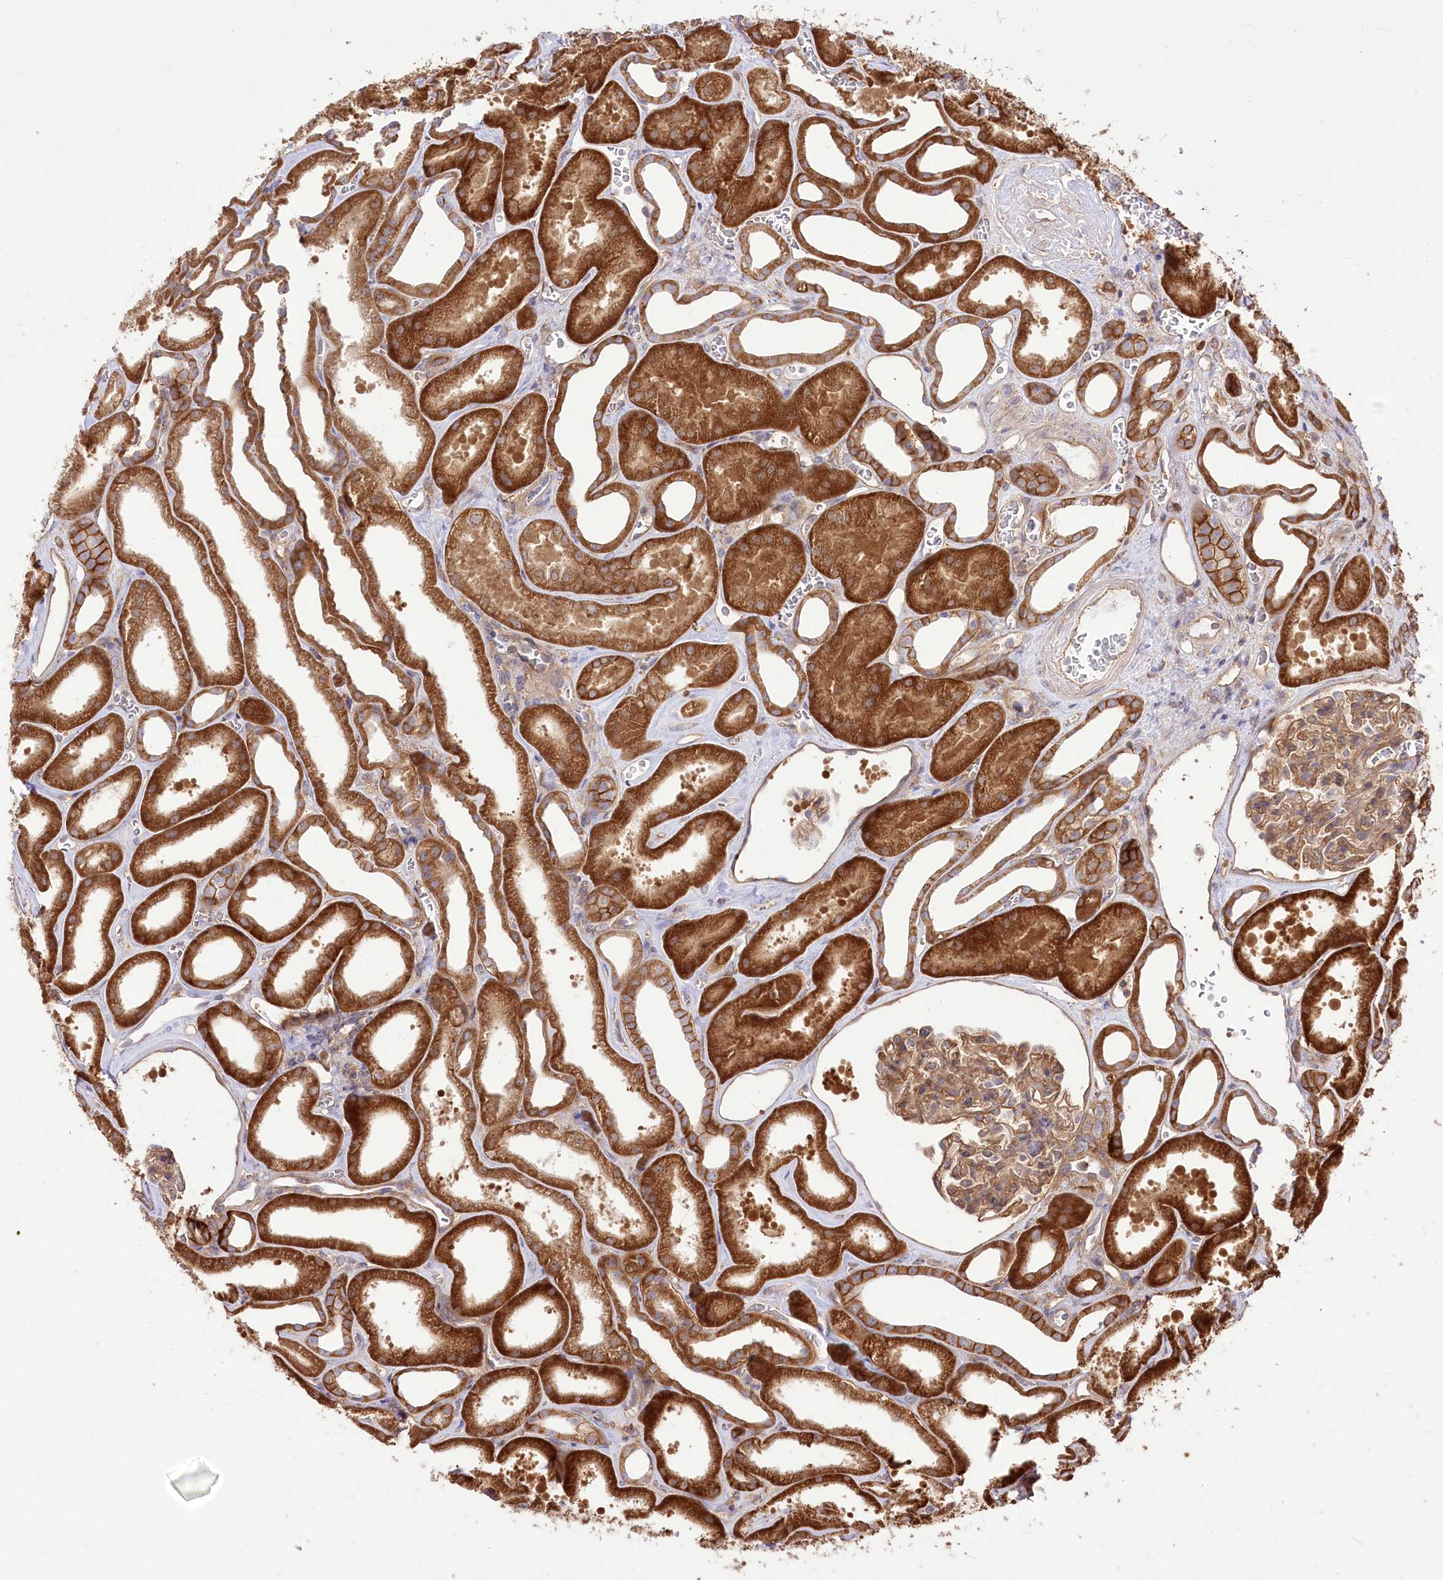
{"staining": {"intensity": "moderate", "quantity": ">75%", "location": "cytoplasmic/membranous"}, "tissue": "kidney", "cell_type": "Cells in glomeruli", "image_type": "normal", "snomed": [{"axis": "morphology", "description": "Normal tissue, NOS"}, {"axis": "morphology", "description": "Adenocarcinoma, NOS"}, {"axis": "topography", "description": "Kidney"}], "caption": "Cells in glomeruli reveal medium levels of moderate cytoplasmic/membranous expression in about >75% of cells in unremarkable human kidney. (Stains: DAB in brown, nuclei in blue, Microscopy: brightfield microscopy at high magnification).", "gene": "XYLB", "patient": {"sex": "female", "age": 68}}